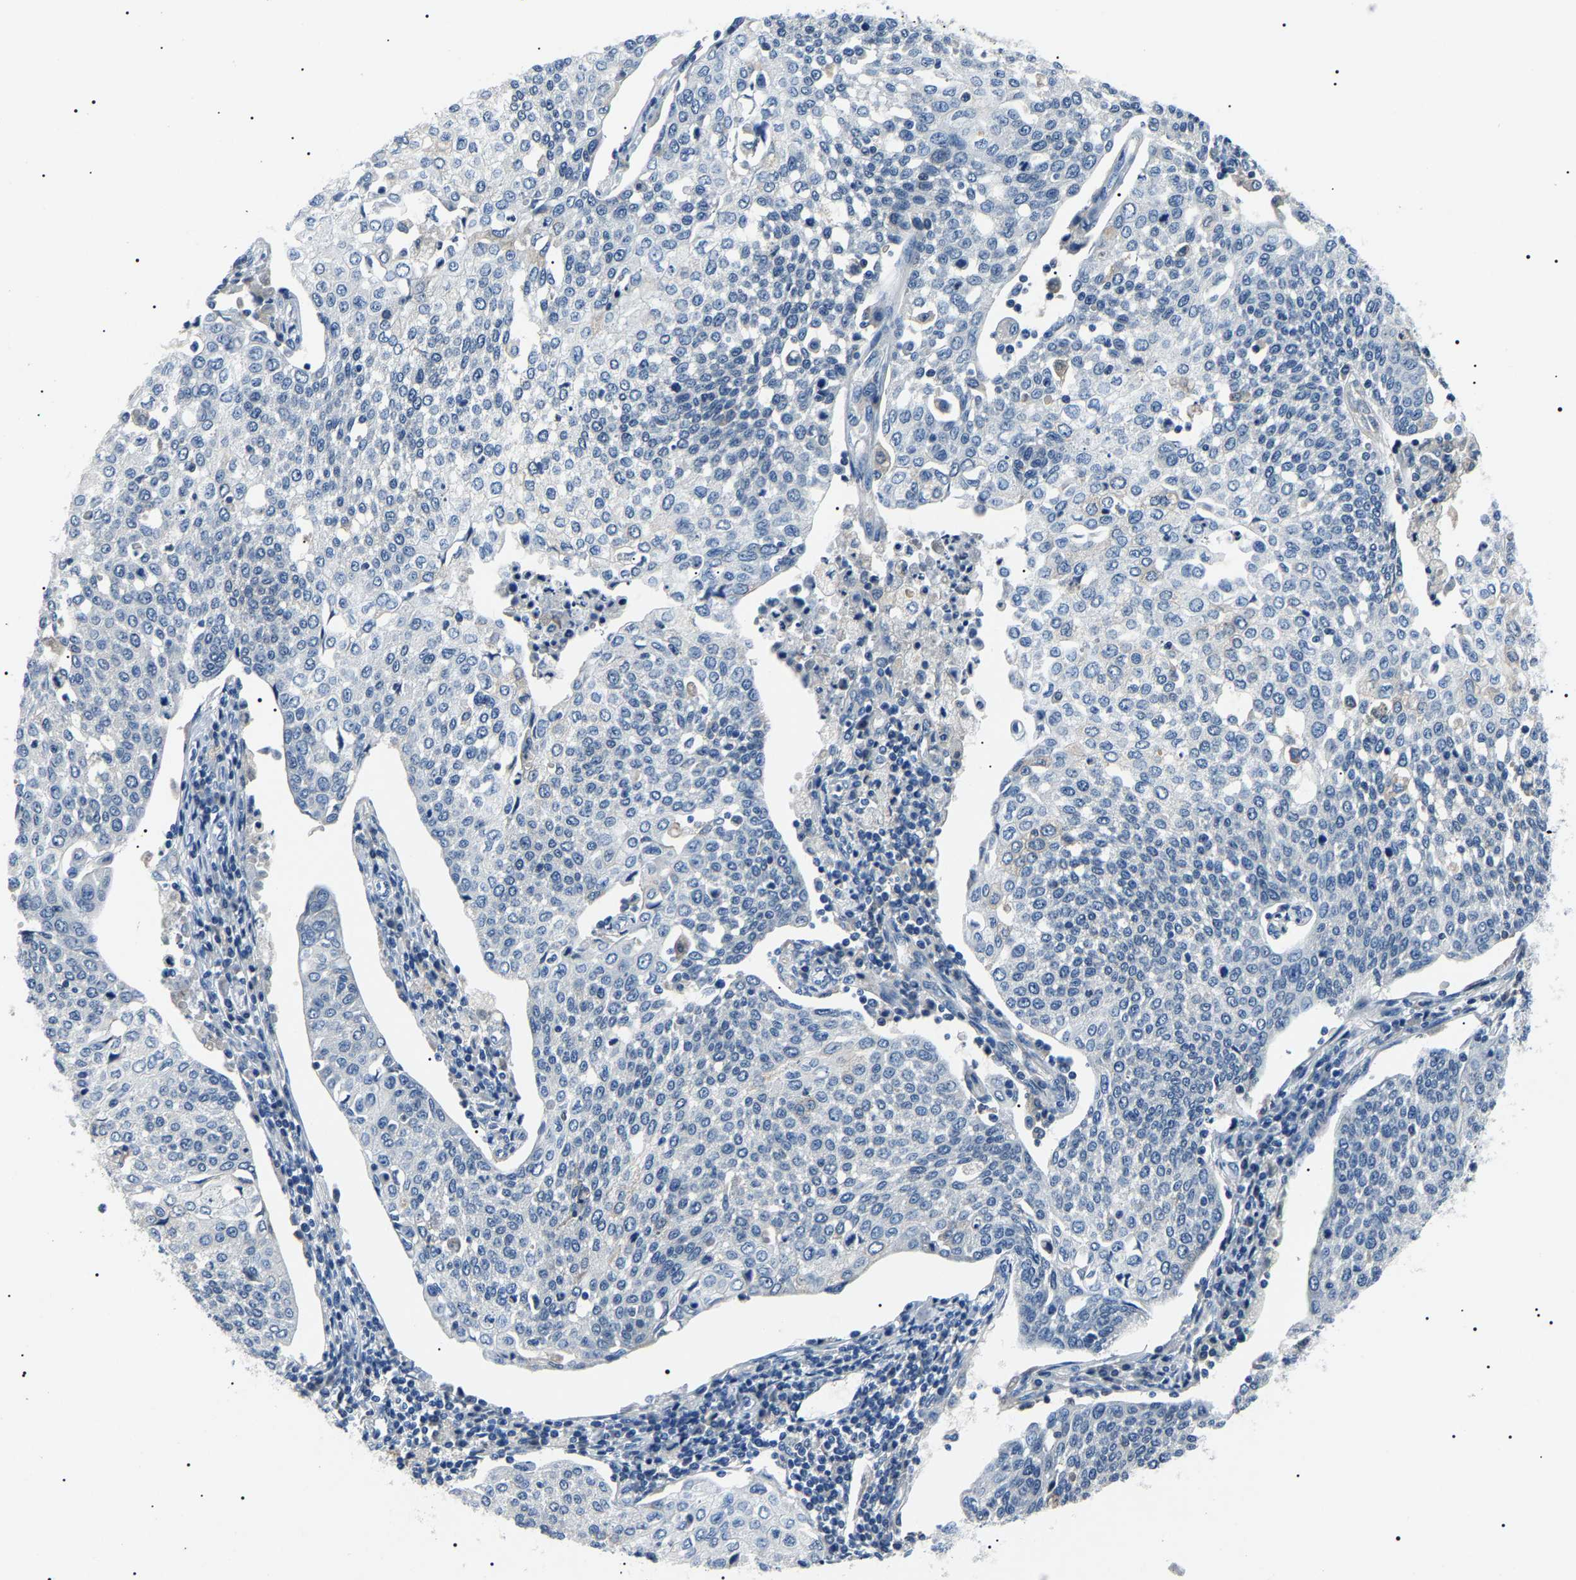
{"staining": {"intensity": "negative", "quantity": "none", "location": "none"}, "tissue": "cervical cancer", "cell_type": "Tumor cells", "image_type": "cancer", "snomed": [{"axis": "morphology", "description": "Squamous cell carcinoma, NOS"}, {"axis": "topography", "description": "Cervix"}], "caption": "Immunohistochemical staining of human cervical squamous cell carcinoma shows no significant positivity in tumor cells. (Stains: DAB (3,3'-diaminobenzidine) IHC with hematoxylin counter stain, Microscopy: brightfield microscopy at high magnification).", "gene": "KLK15", "patient": {"sex": "female", "age": 34}}